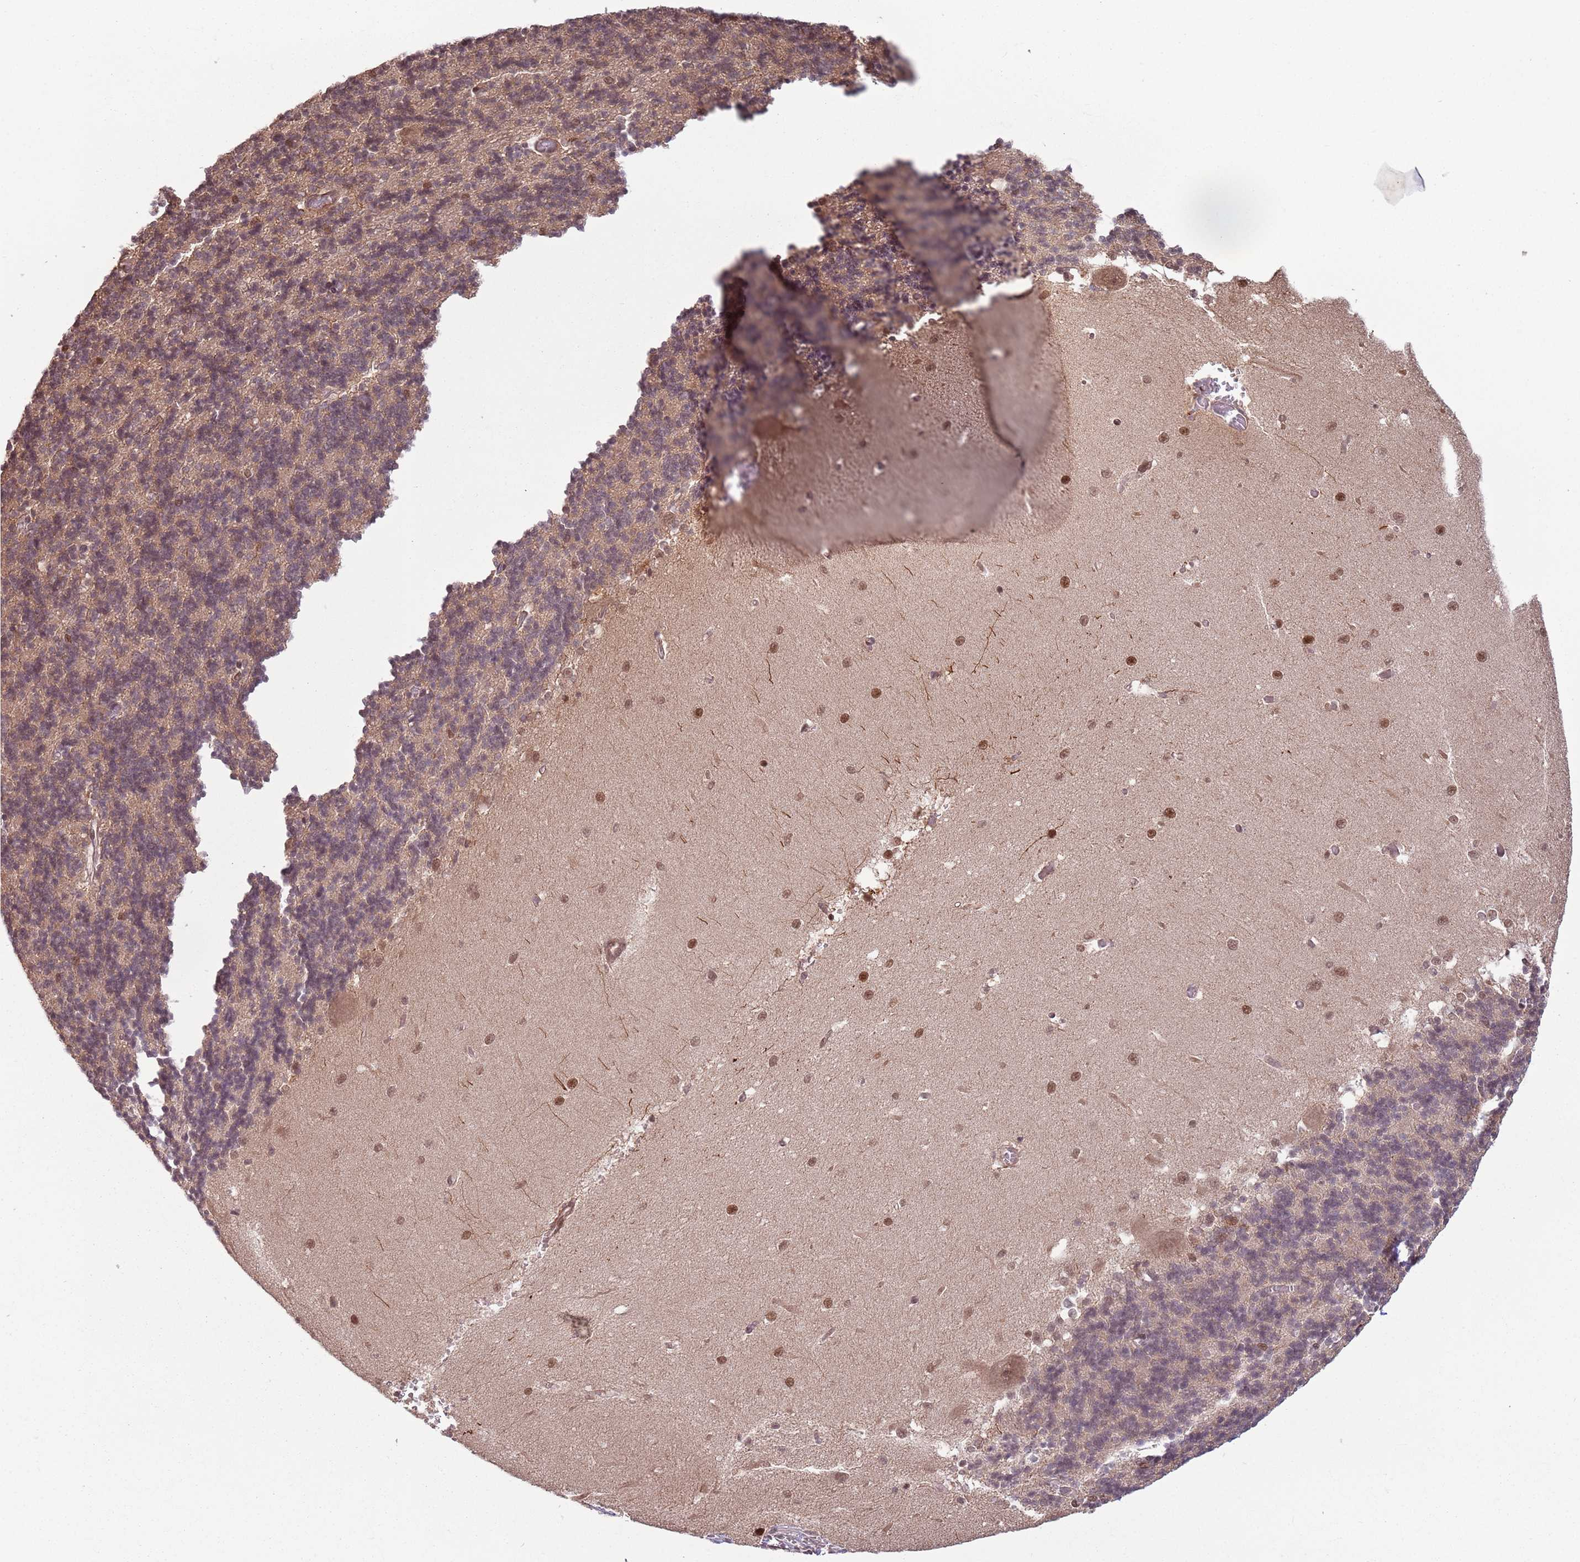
{"staining": {"intensity": "weak", "quantity": "25%-75%", "location": "cytoplasmic/membranous"}, "tissue": "cerebellum", "cell_type": "Cells in granular layer", "image_type": "normal", "snomed": [{"axis": "morphology", "description": "Normal tissue, NOS"}, {"axis": "topography", "description": "Cerebellum"}], "caption": "IHC micrograph of benign human cerebellum stained for a protein (brown), which displays low levels of weak cytoplasmic/membranous positivity in approximately 25%-75% of cells in granular layer.", "gene": "CCDC154", "patient": {"sex": "male", "age": 37}}